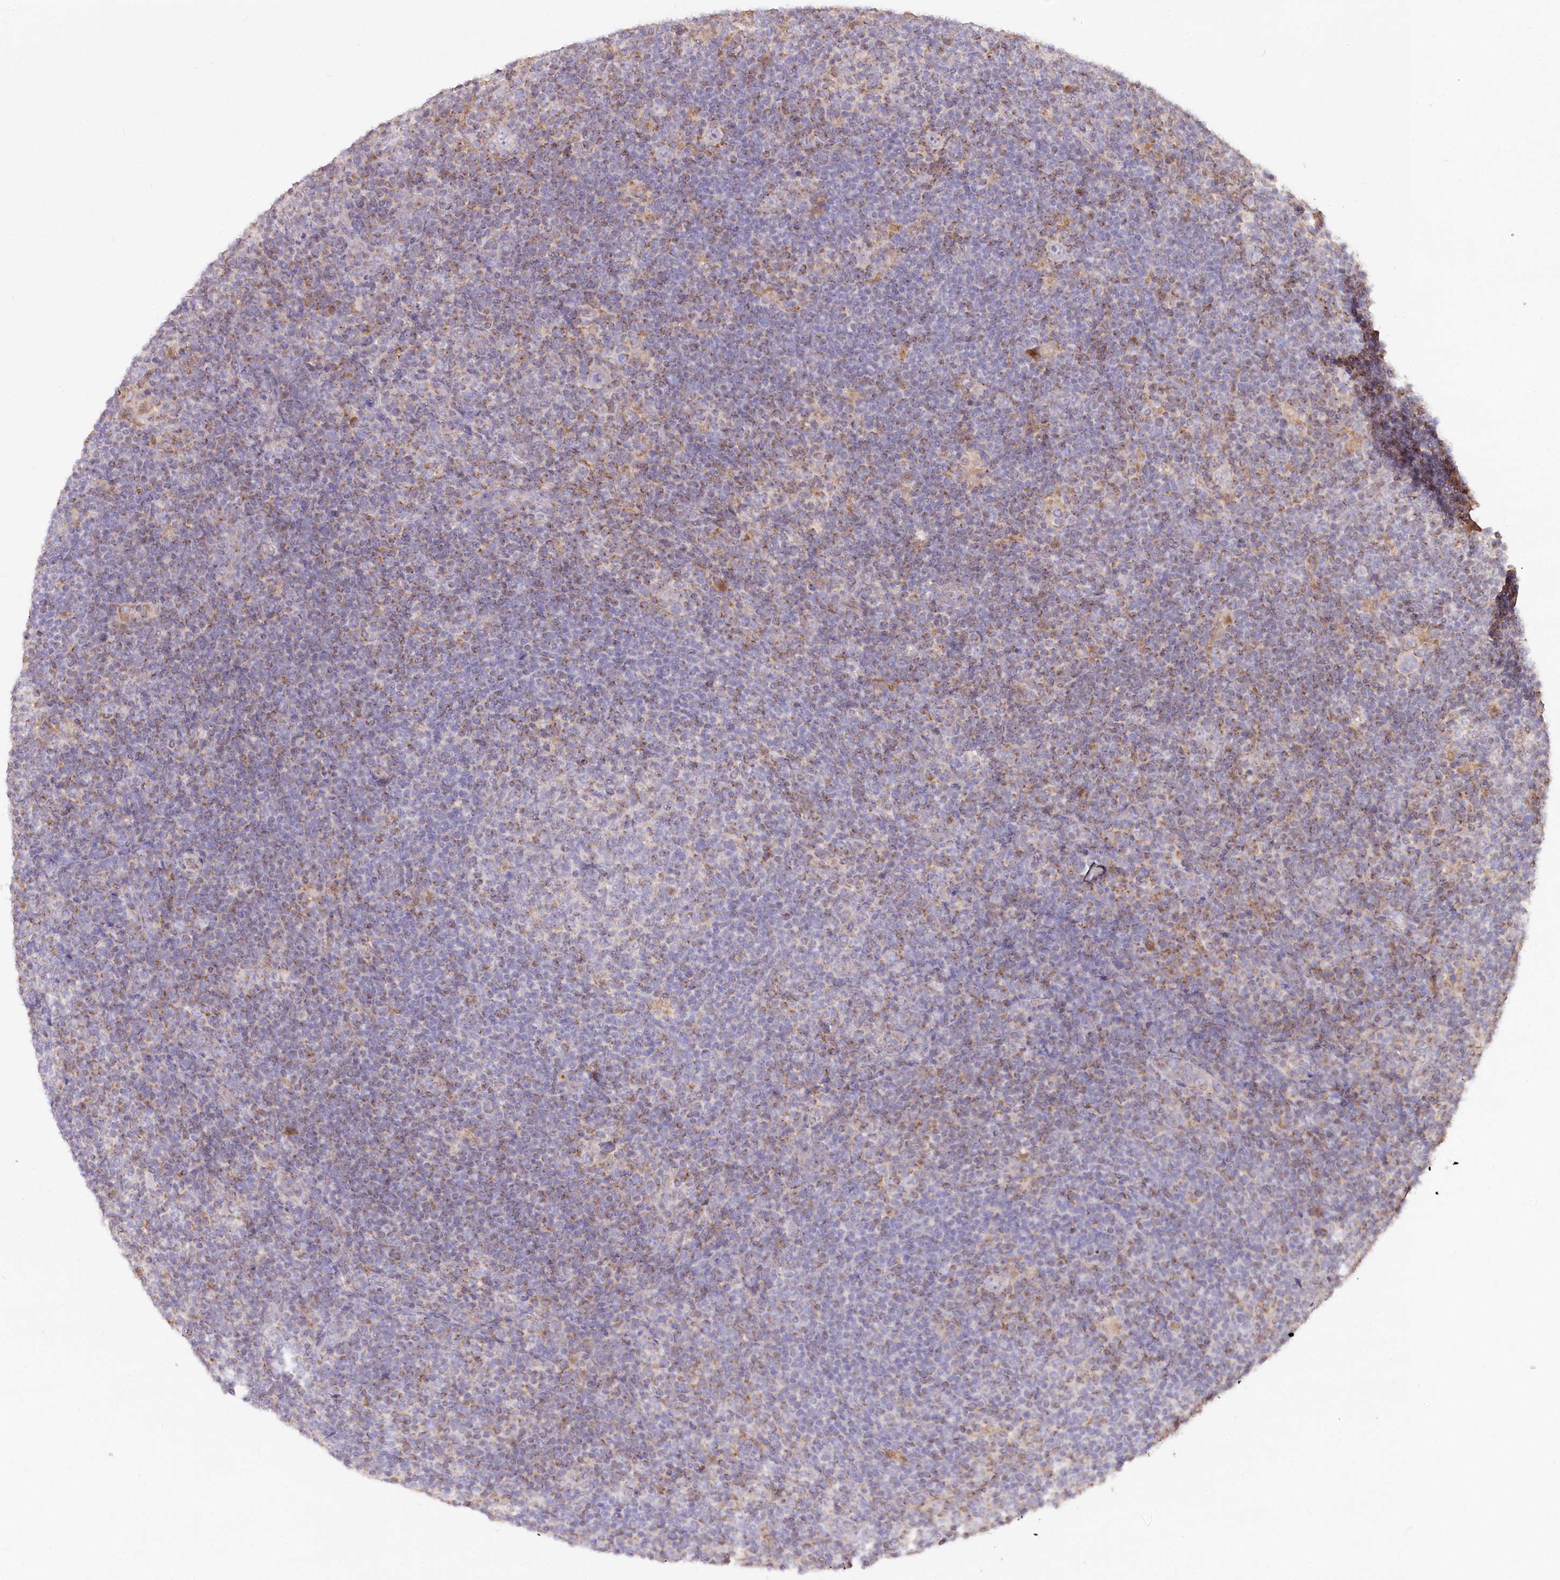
{"staining": {"intensity": "negative", "quantity": "none", "location": "none"}, "tissue": "lymphoma", "cell_type": "Tumor cells", "image_type": "cancer", "snomed": [{"axis": "morphology", "description": "Hodgkin's disease, NOS"}, {"axis": "topography", "description": "Lymph node"}], "caption": "There is no significant positivity in tumor cells of lymphoma.", "gene": "STT3B", "patient": {"sex": "female", "age": 57}}